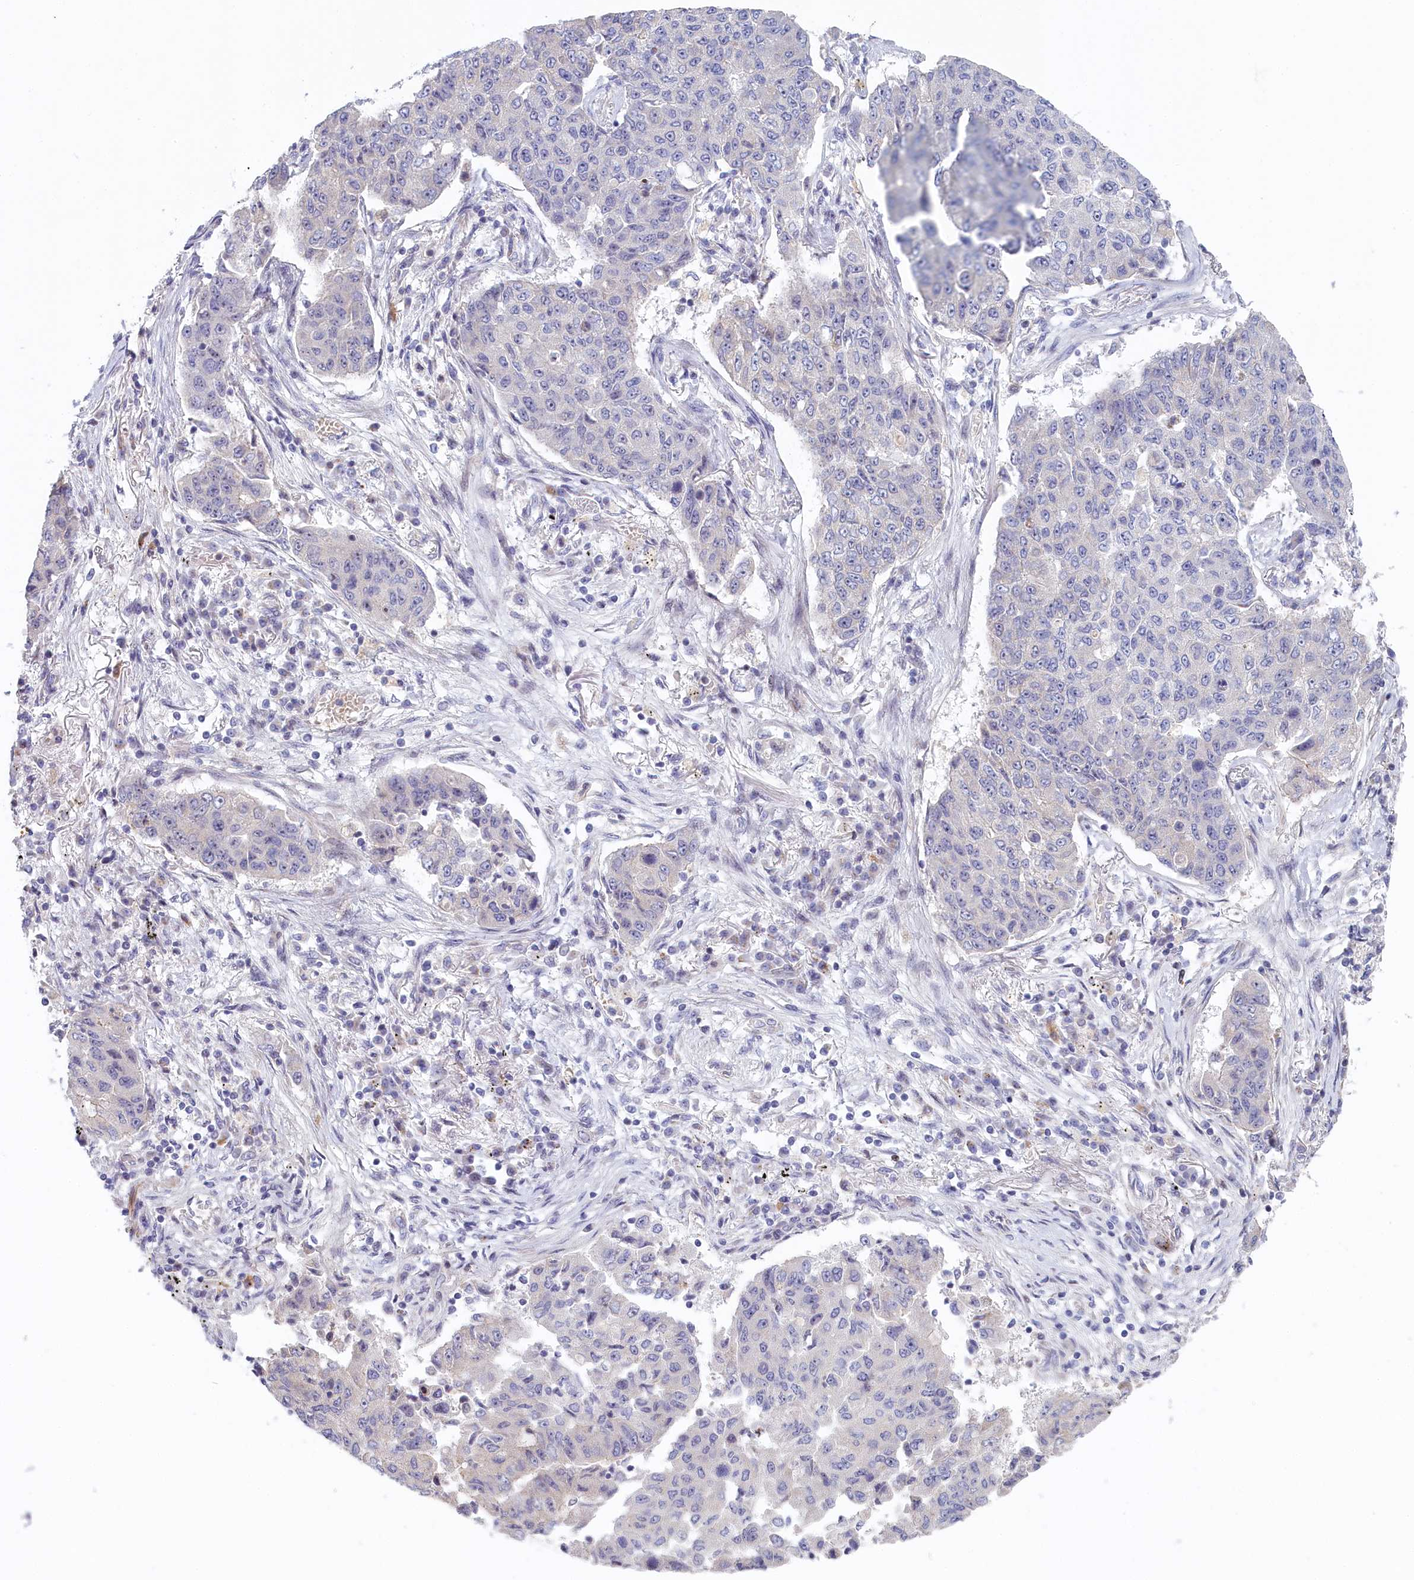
{"staining": {"intensity": "negative", "quantity": "none", "location": "none"}, "tissue": "lung cancer", "cell_type": "Tumor cells", "image_type": "cancer", "snomed": [{"axis": "morphology", "description": "Squamous cell carcinoma, NOS"}, {"axis": "topography", "description": "Lung"}], "caption": "An immunohistochemistry image of lung cancer (squamous cell carcinoma) is shown. There is no staining in tumor cells of lung cancer (squamous cell carcinoma).", "gene": "INTS4", "patient": {"sex": "male", "age": 74}}